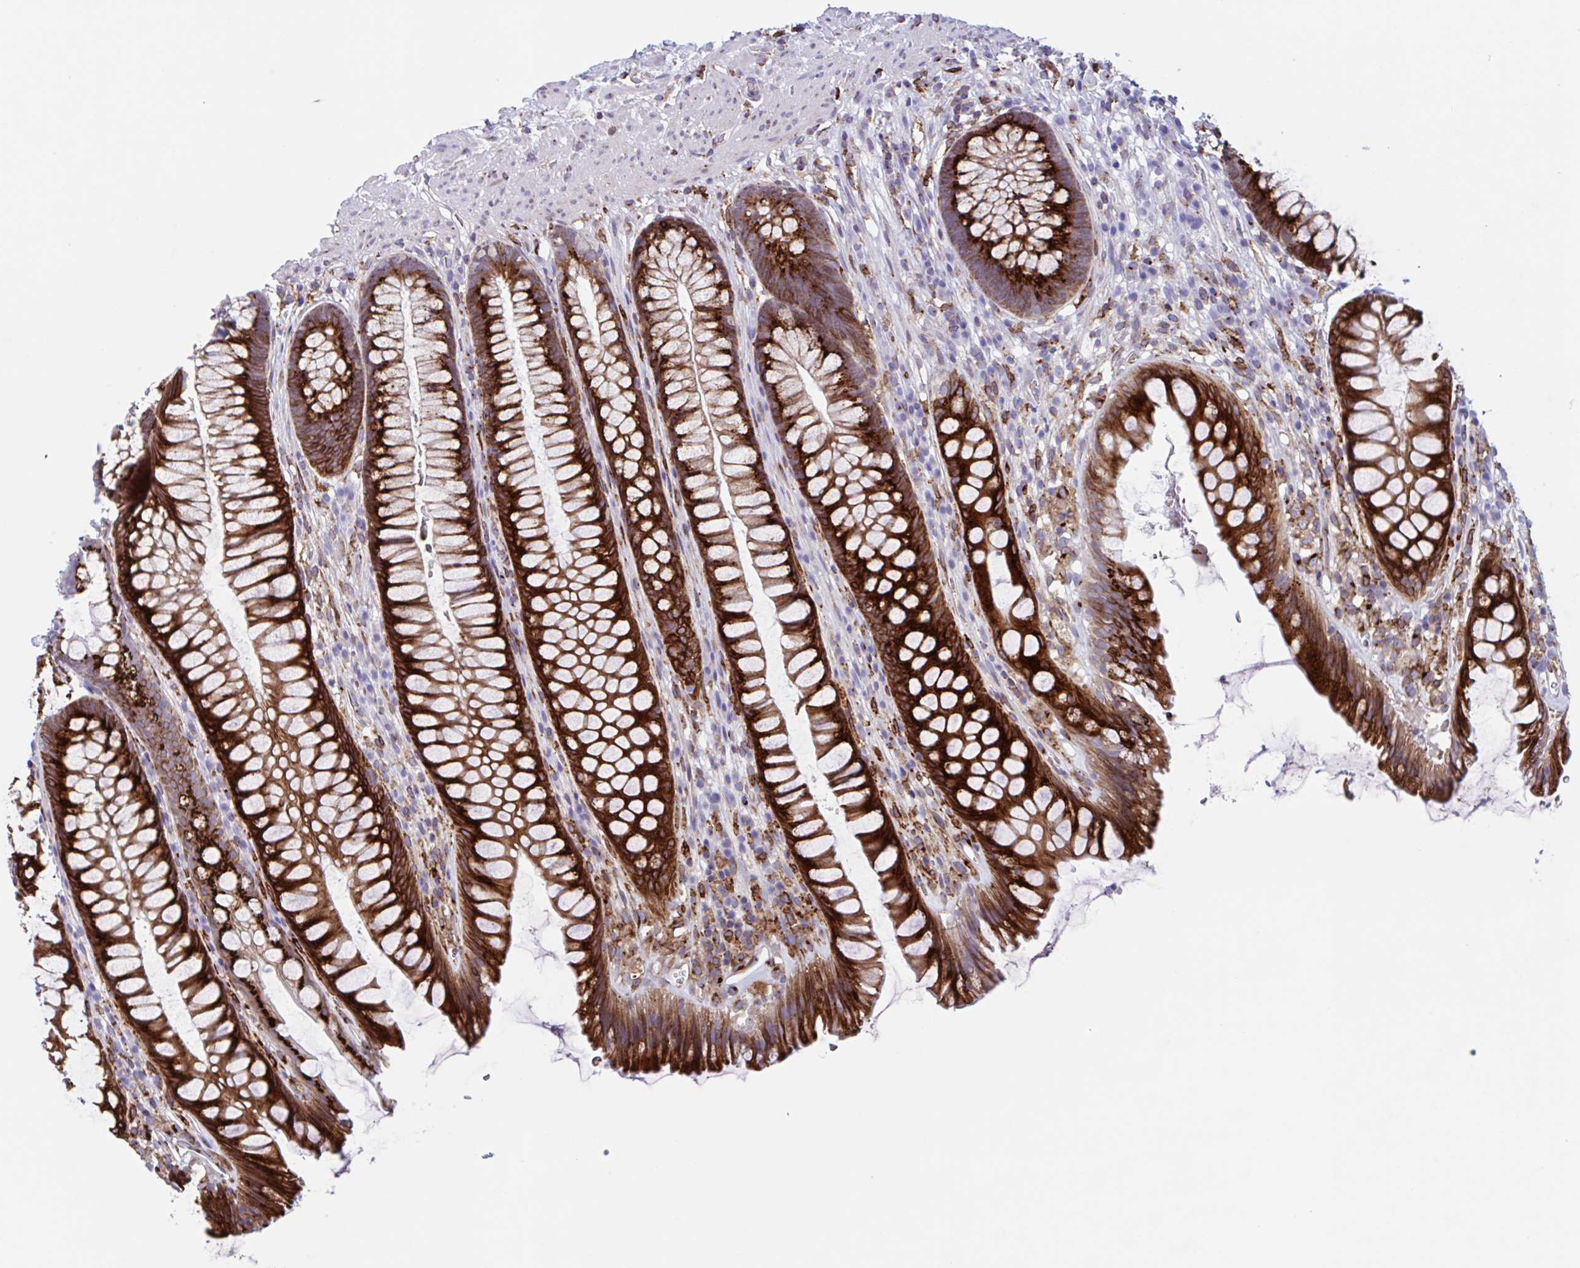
{"staining": {"intensity": "strong", "quantity": ">75%", "location": "cytoplasmic/membranous"}, "tissue": "rectum", "cell_type": "Glandular cells", "image_type": "normal", "snomed": [{"axis": "morphology", "description": "Normal tissue, NOS"}, {"axis": "topography", "description": "Rectum"}], "caption": "Strong cytoplasmic/membranous expression is appreciated in approximately >75% of glandular cells in benign rectum.", "gene": "RFK", "patient": {"sex": "male", "age": 53}}